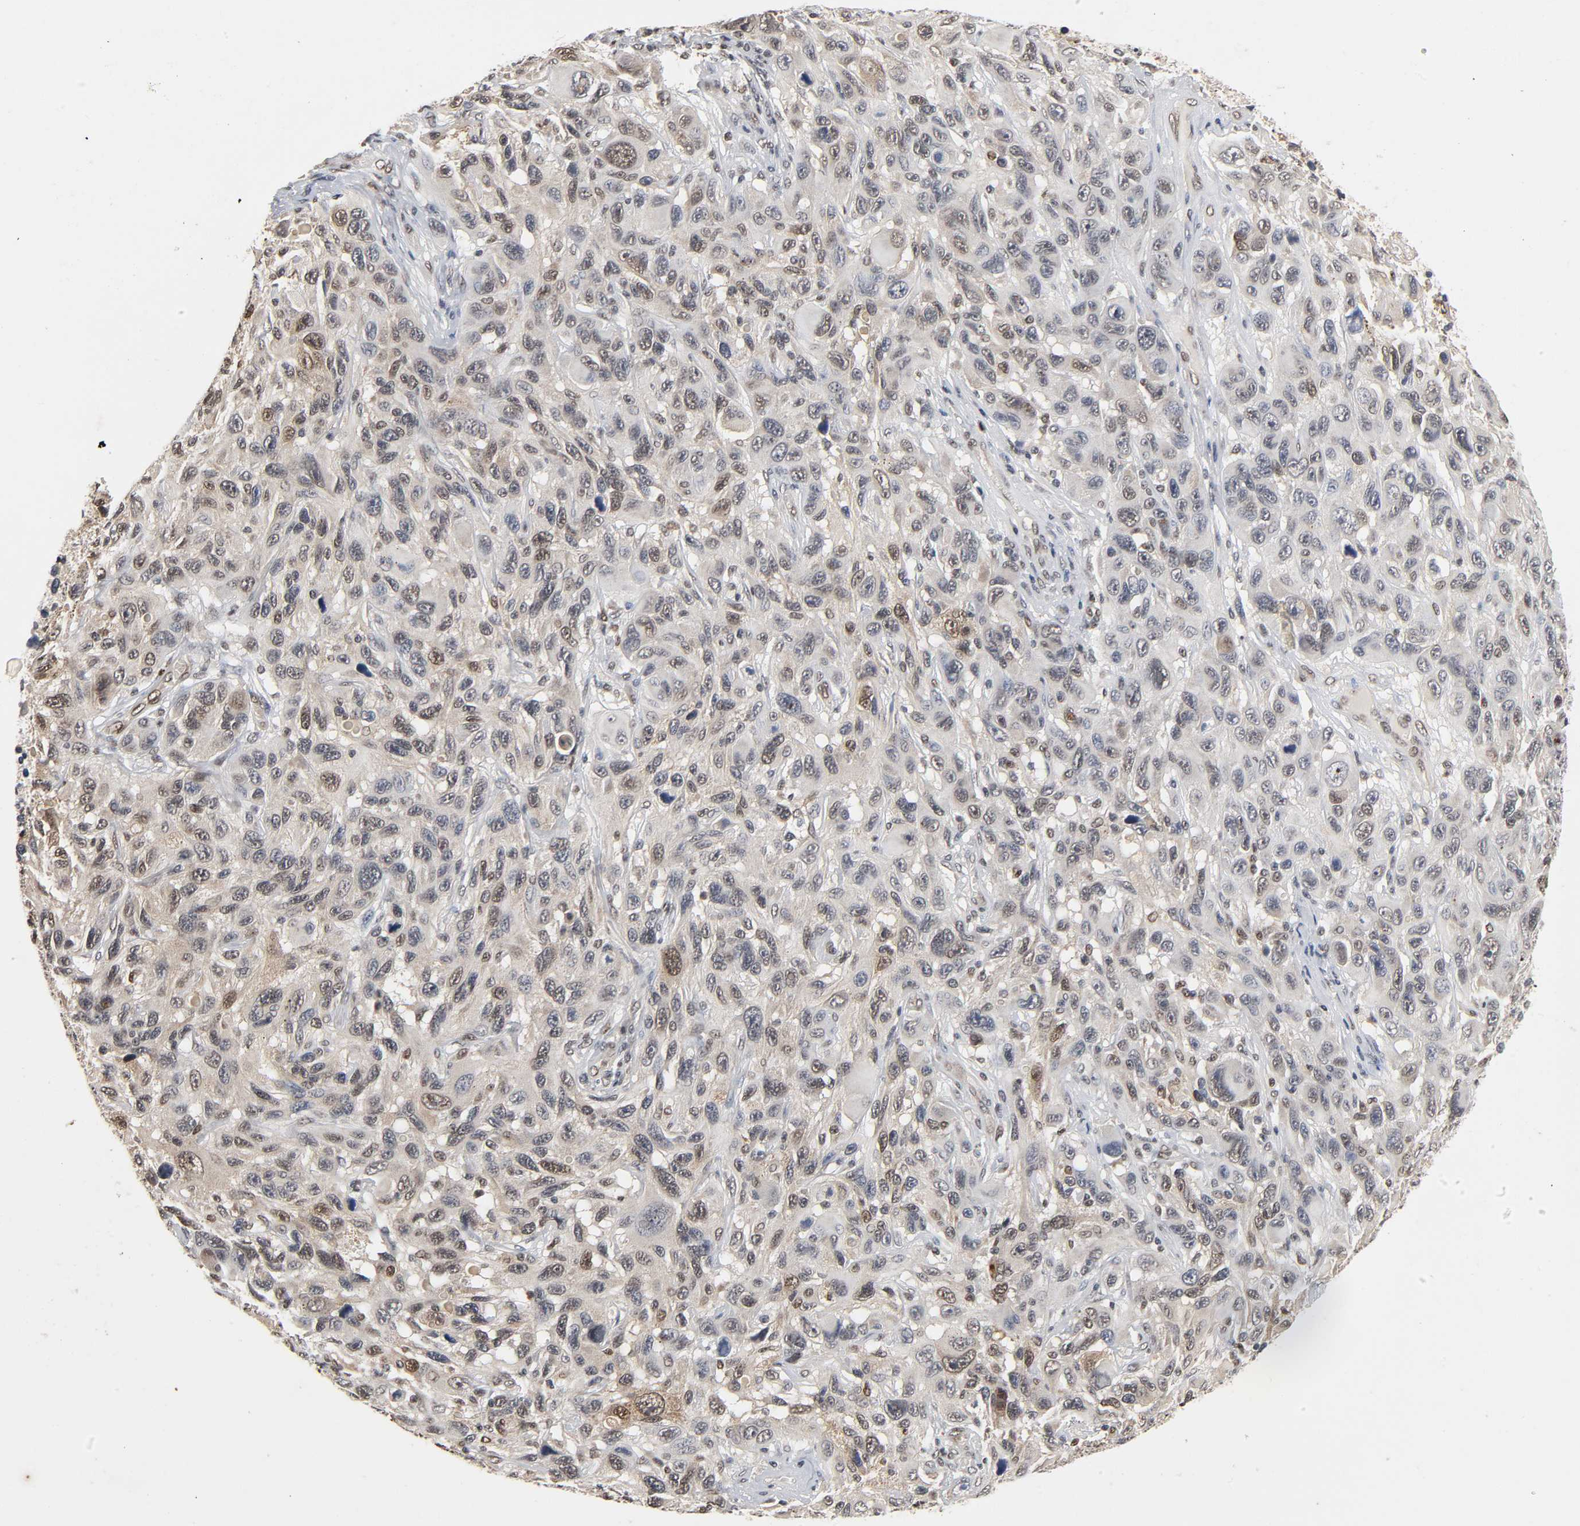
{"staining": {"intensity": "weak", "quantity": "25%-75%", "location": "cytoplasmic/membranous,nuclear"}, "tissue": "melanoma", "cell_type": "Tumor cells", "image_type": "cancer", "snomed": [{"axis": "morphology", "description": "Malignant melanoma, NOS"}, {"axis": "topography", "description": "Skin"}], "caption": "High-magnification brightfield microscopy of melanoma stained with DAB (3,3'-diaminobenzidine) (brown) and counterstained with hematoxylin (blue). tumor cells exhibit weak cytoplasmic/membranous and nuclear expression is appreciated in about25%-75% of cells.", "gene": "UBC", "patient": {"sex": "male", "age": 53}}